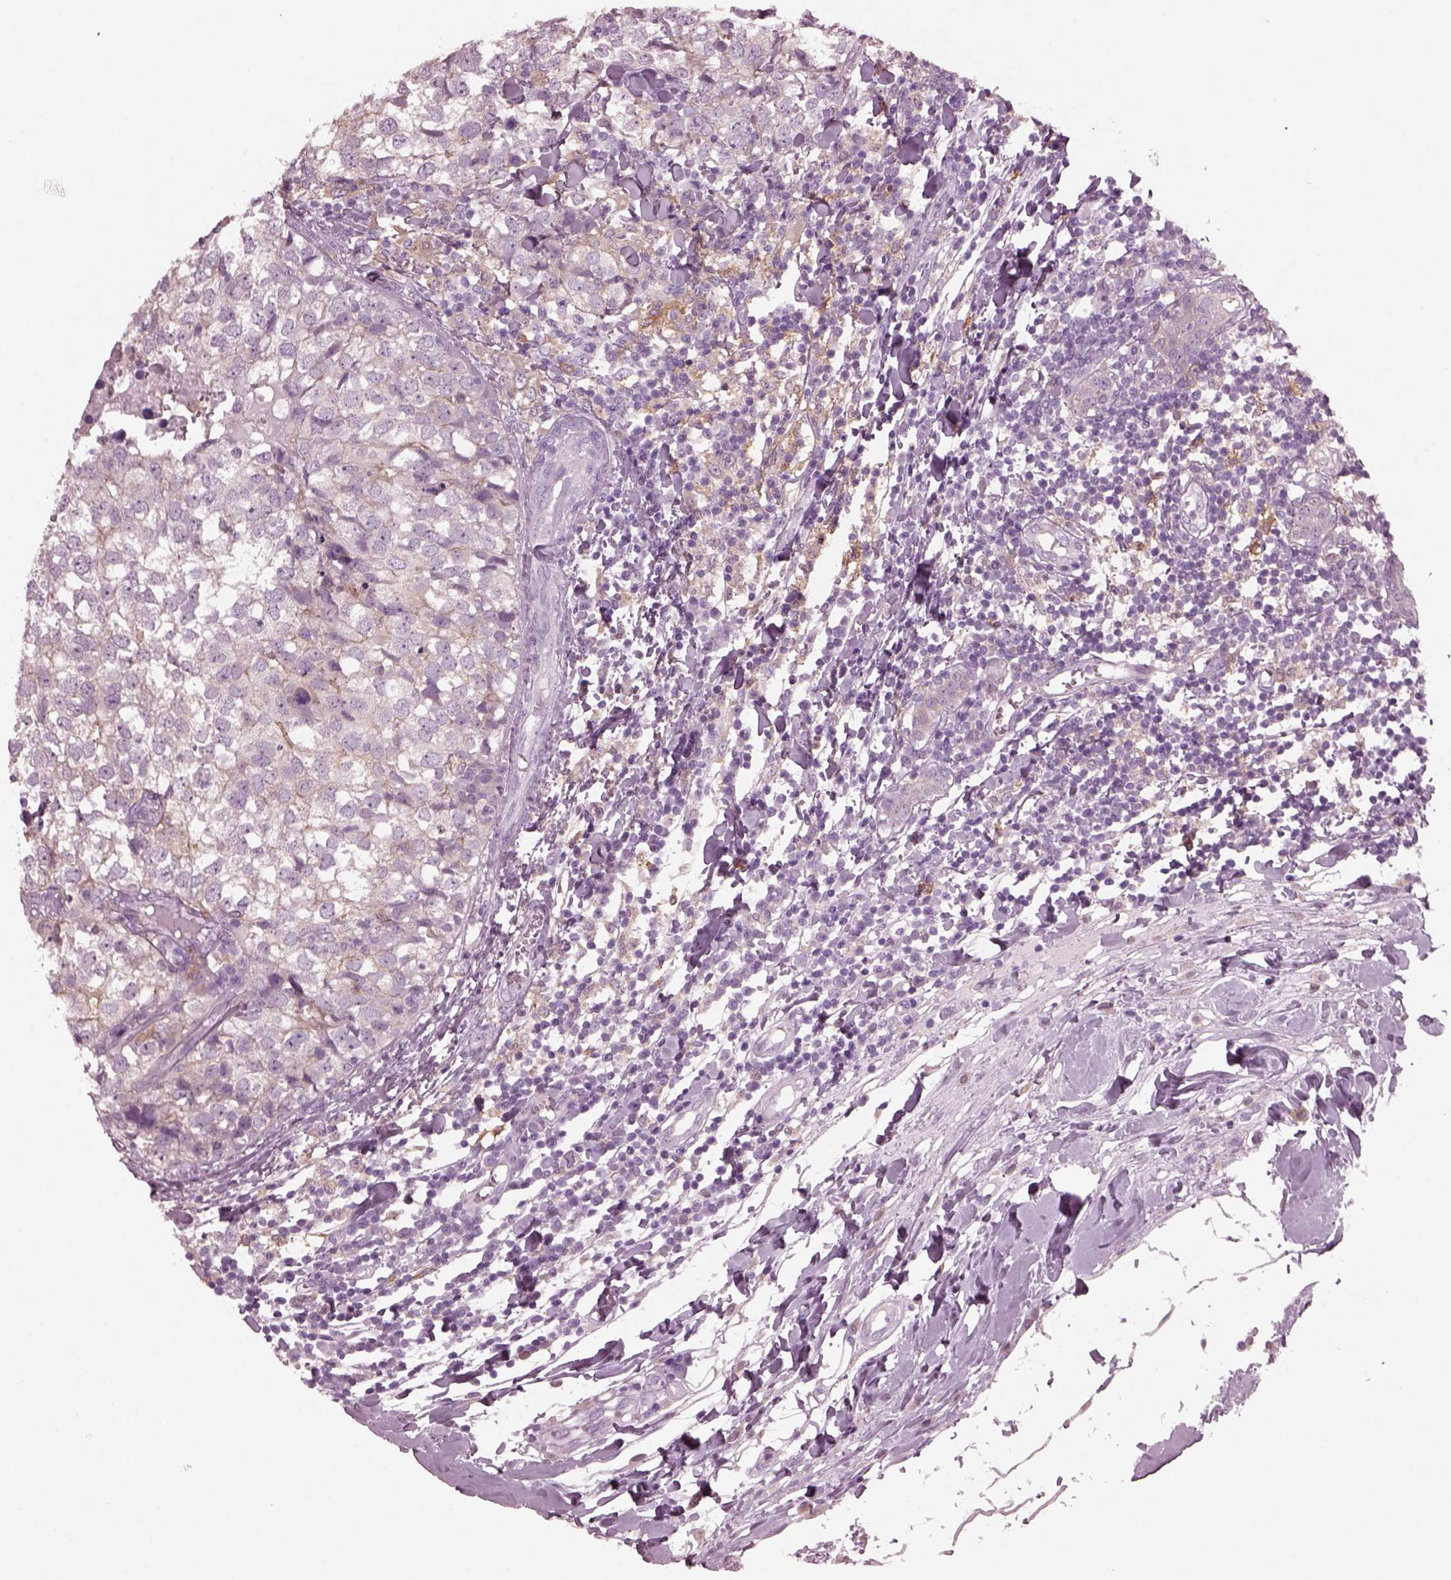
{"staining": {"intensity": "negative", "quantity": "none", "location": "none"}, "tissue": "breast cancer", "cell_type": "Tumor cells", "image_type": "cancer", "snomed": [{"axis": "morphology", "description": "Duct carcinoma"}, {"axis": "topography", "description": "Breast"}], "caption": "Human infiltrating ductal carcinoma (breast) stained for a protein using immunohistochemistry demonstrates no positivity in tumor cells.", "gene": "SHTN1", "patient": {"sex": "female", "age": 30}}